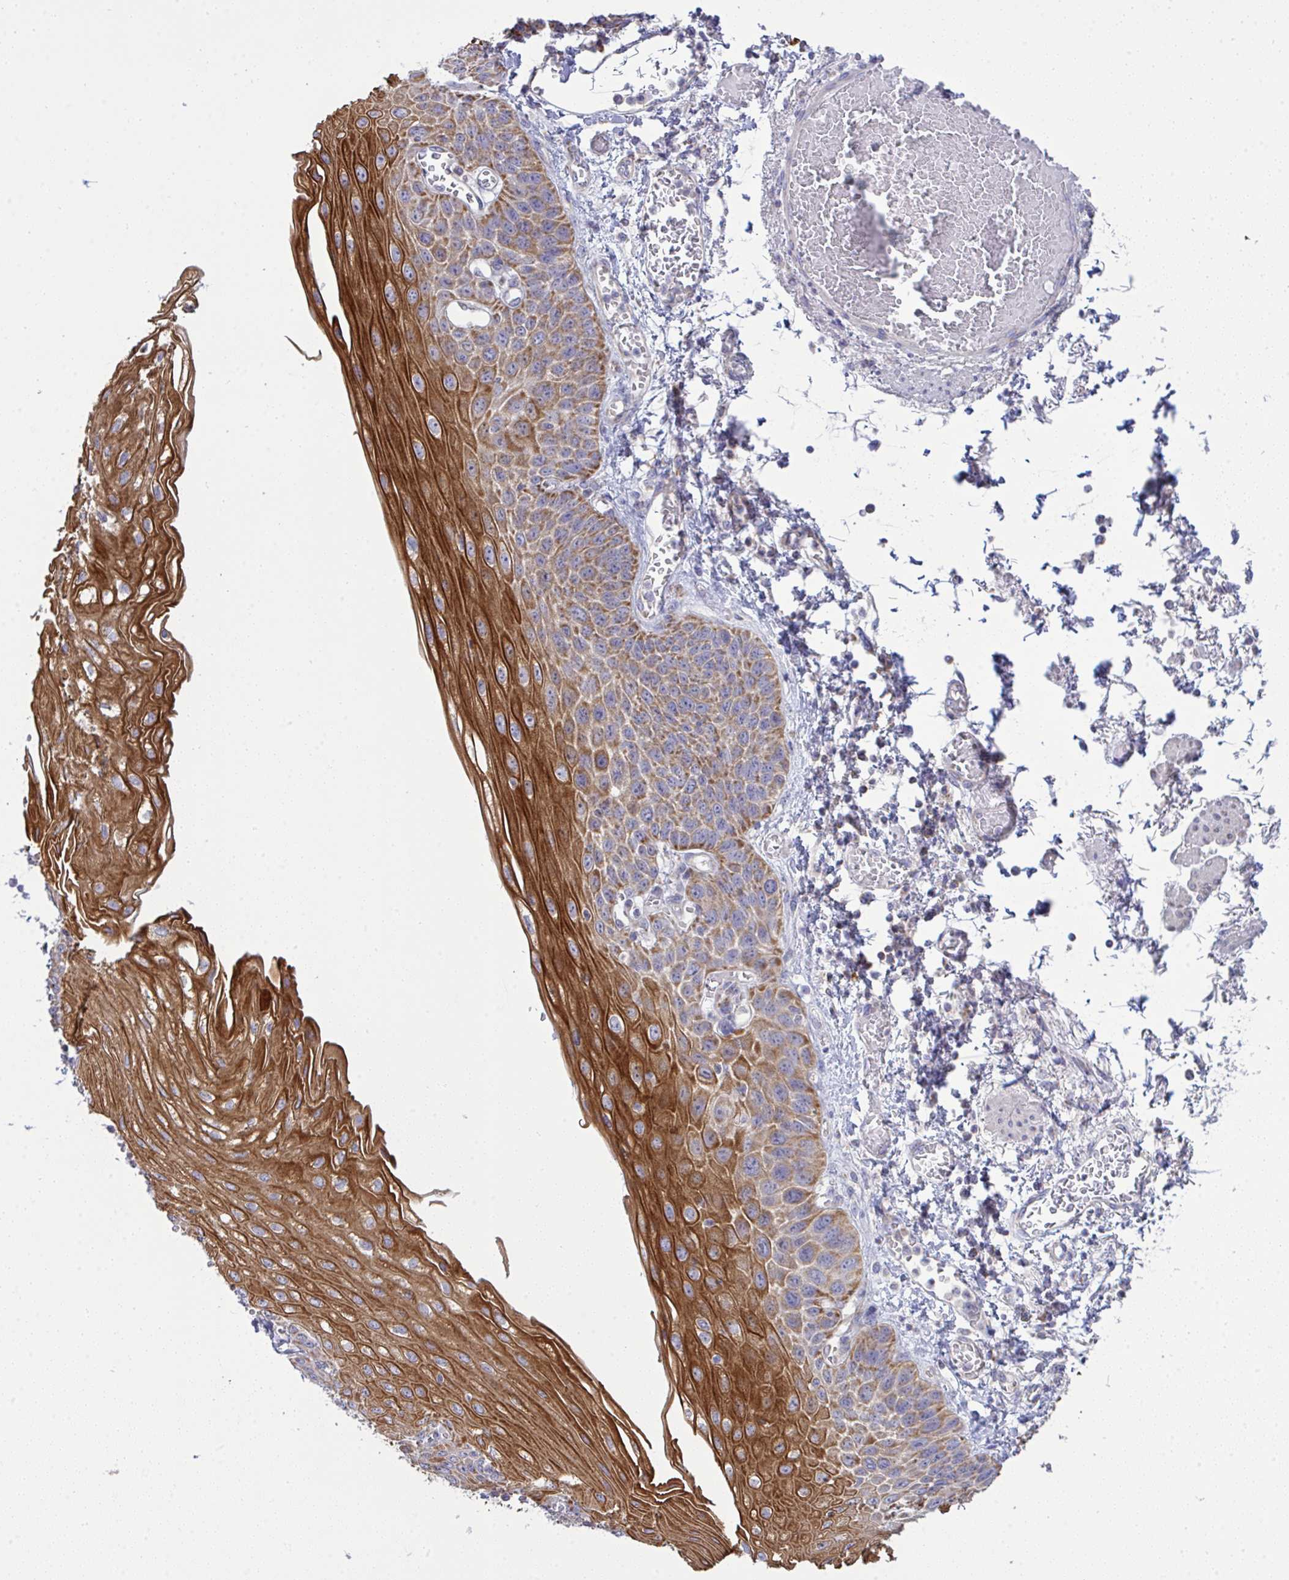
{"staining": {"intensity": "strong", "quantity": ">75%", "location": "cytoplasmic/membranous"}, "tissue": "esophagus", "cell_type": "Squamous epithelial cells", "image_type": "normal", "snomed": [{"axis": "morphology", "description": "Normal tissue, NOS"}, {"axis": "morphology", "description": "Adenocarcinoma, NOS"}, {"axis": "topography", "description": "Esophagus"}], "caption": "Benign esophagus displays strong cytoplasmic/membranous staining in approximately >75% of squamous epithelial cells (IHC, brightfield microscopy, high magnification)..", "gene": "NDUFA7", "patient": {"sex": "male", "age": 81}}